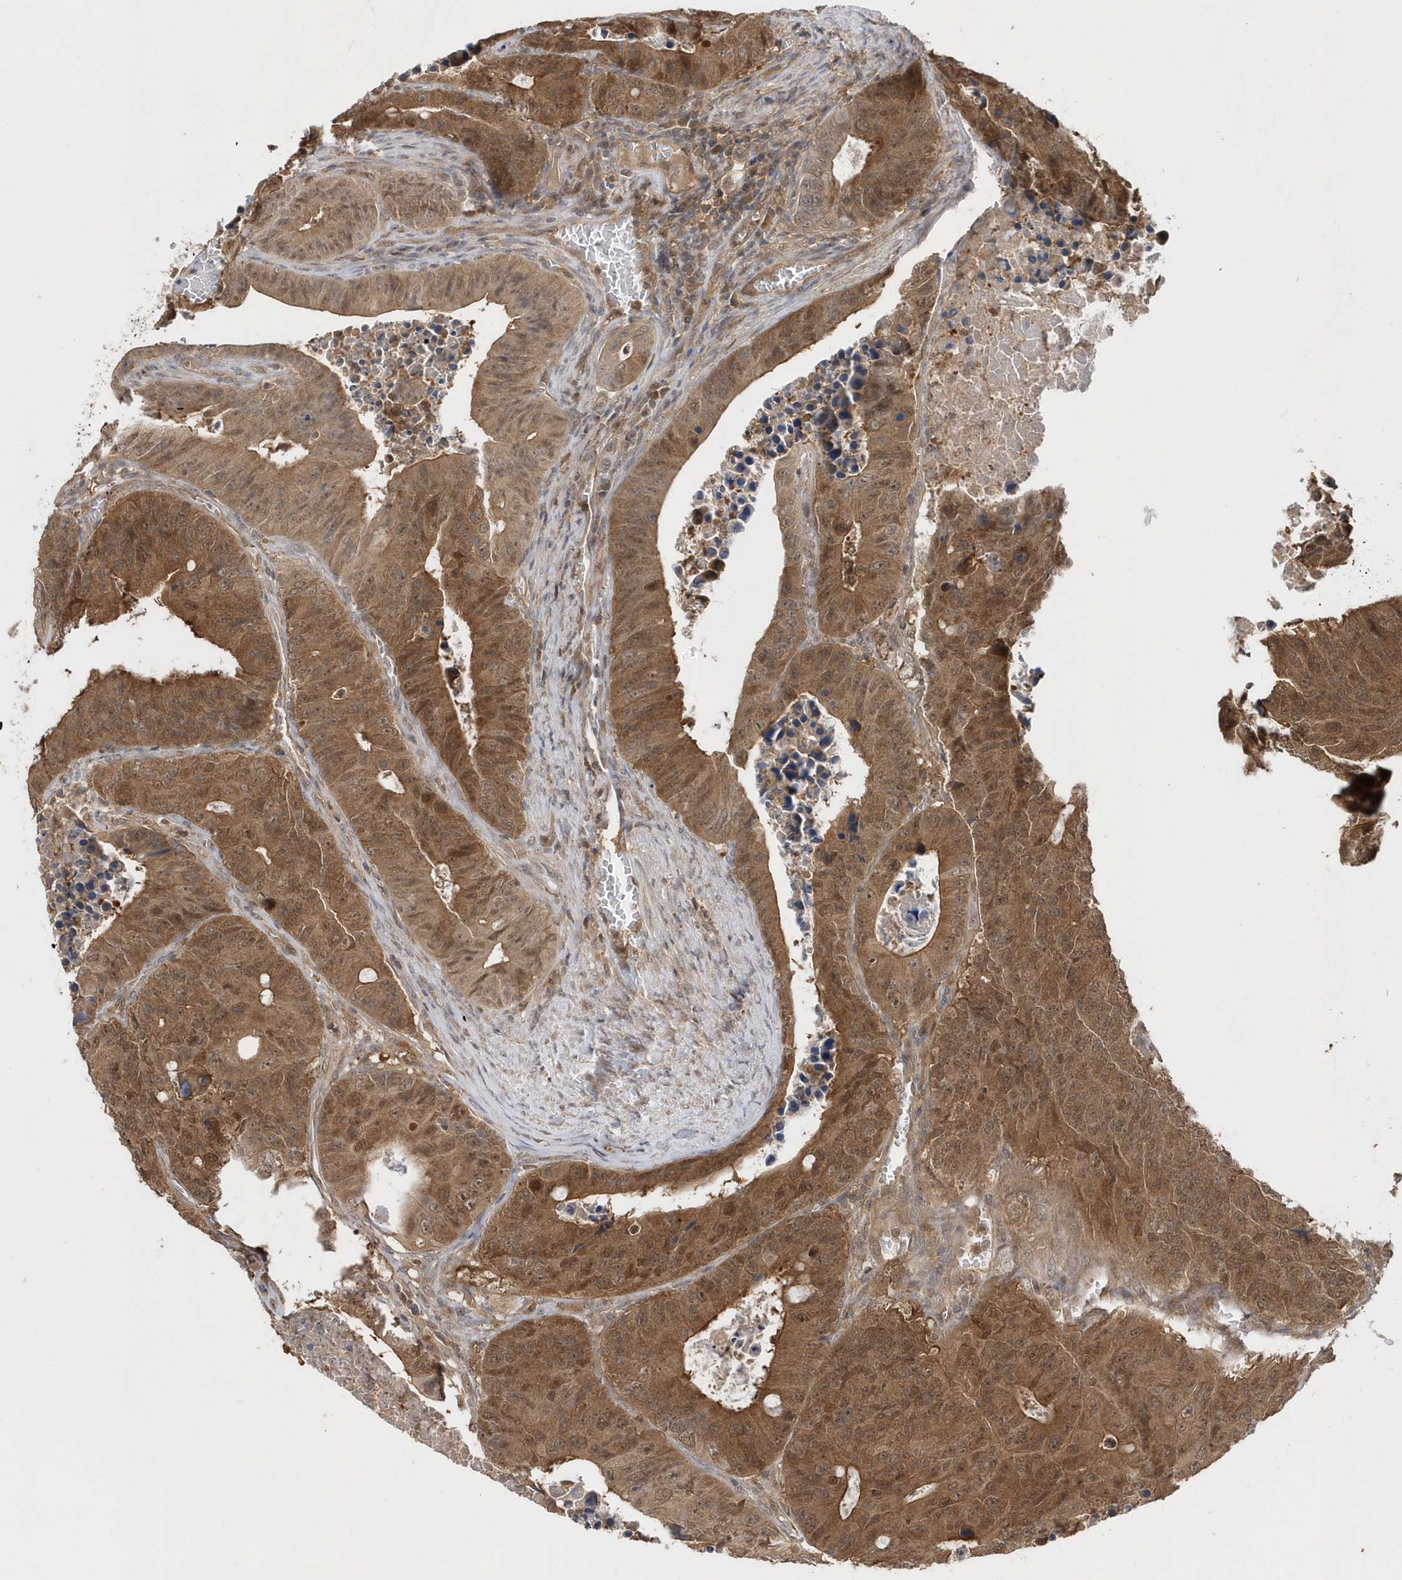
{"staining": {"intensity": "moderate", "quantity": ">75%", "location": "cytoplasmic/membranous,nuclear"}, "tissue": "colorectal cancer", "cell_type": "Tumor cells", "image_type": "cancer", "snomed": [{"axis": "morphology", "description": "Adenocarcinoma, NOS"}, {"axis": "topography", "description": "Colon"}], "caption": "A brown stain highlights moderate cytoplasmic/membranous and nuclear expression of a protein in human colorectal adenocarcinoma tumor cells. (DAB (3,3'-diaminobenzidine) = brown stain, brightfield microscopy at high magnification).", "gene": "RPE", "patient": {"sex": "male", "age": 87}}